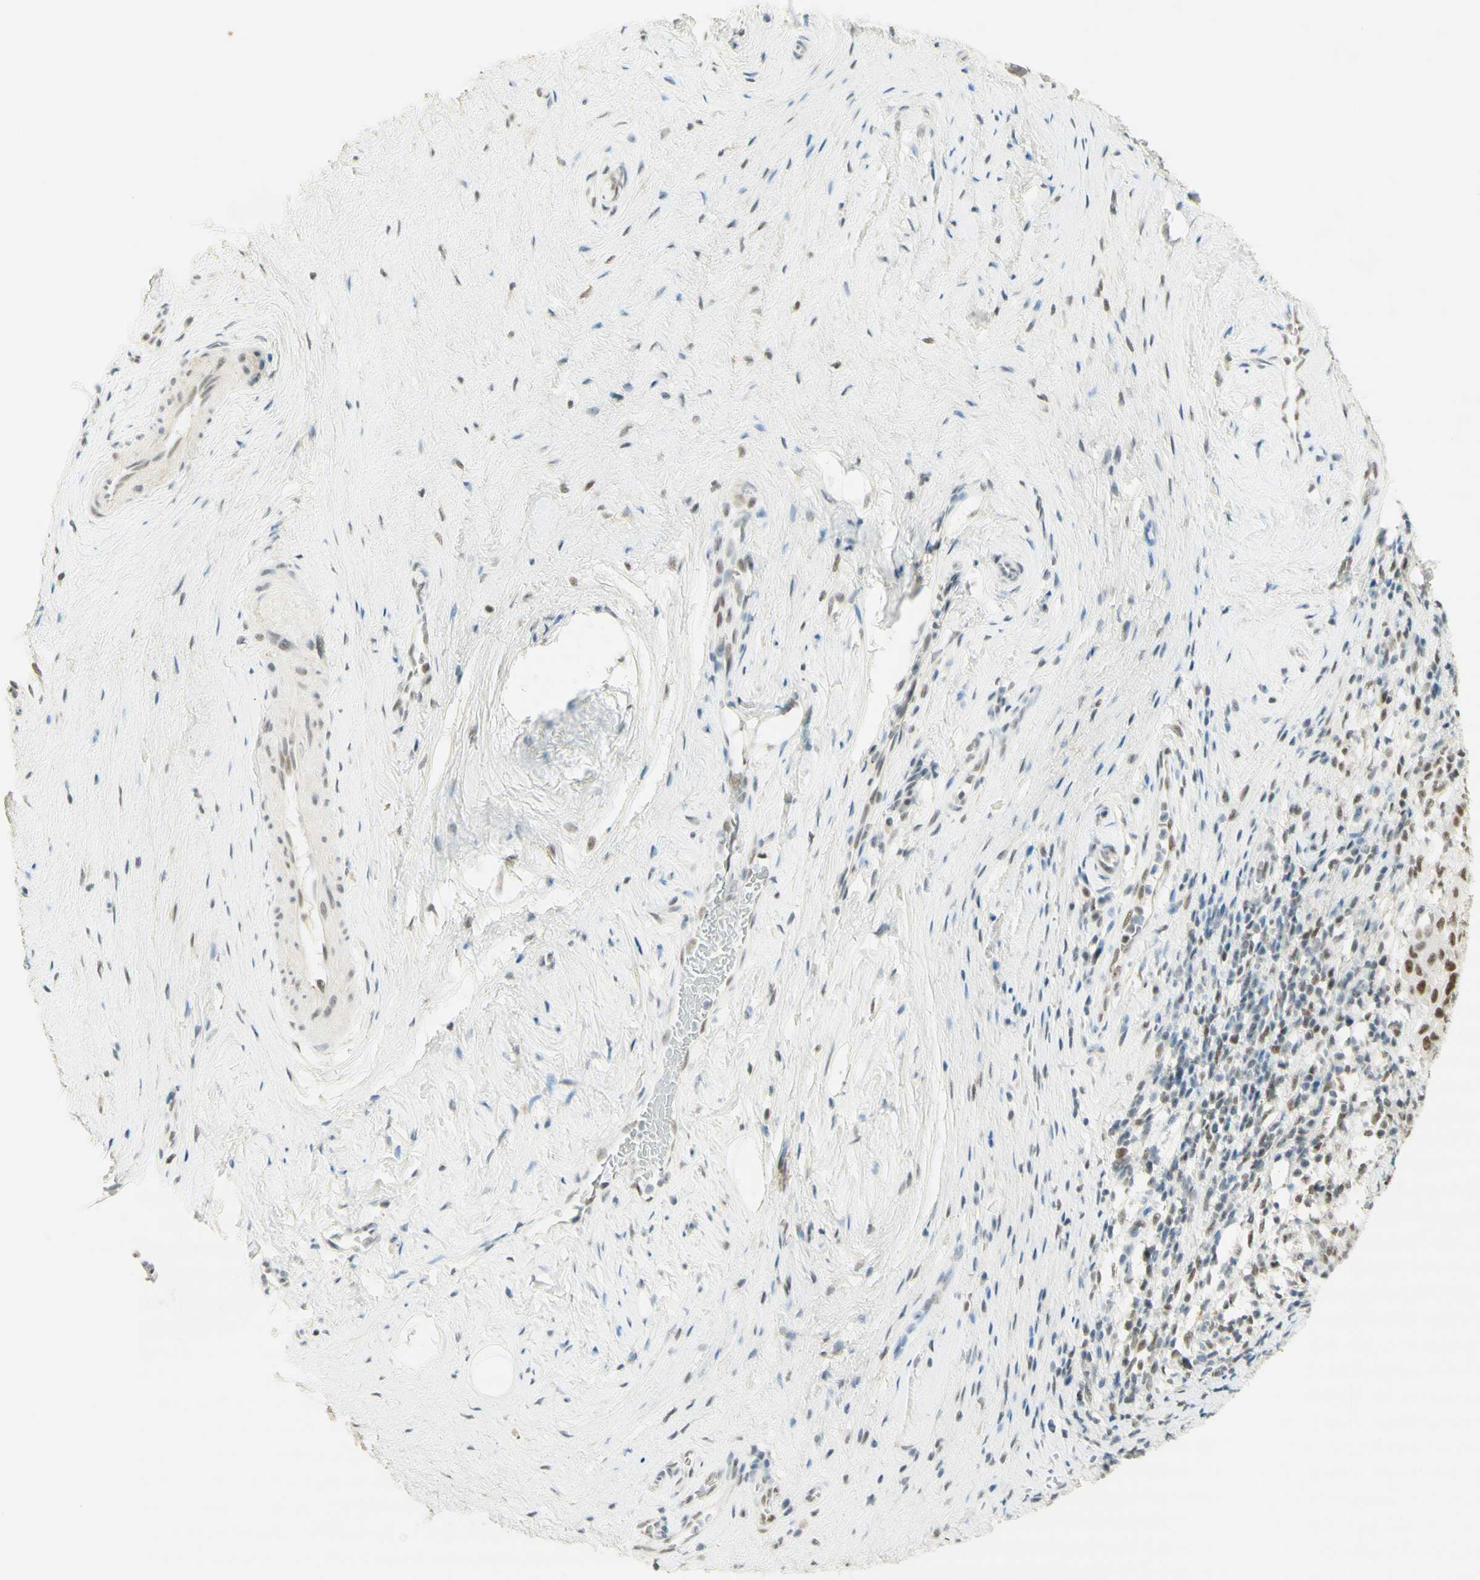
{"staining": {"intensity": "moderate", "quantity": ">75%", "location": "nuclear"}, "tissue": "cervical cancer", "cell_type": "Tumor cells", "image_type": "cancer", "snomed": [{"axis": "morphology", "description": "Squamous cell carcinoma, NOS"}, {"axis": "topography", "description": "Cervix"}], "caption": "Moderate nuclear protein staining is present in about >75% of tumor cells in cervical squamous cell carcinoma.", "gene": "PMS2", "patient": {"sex": "female", "age": 51}}